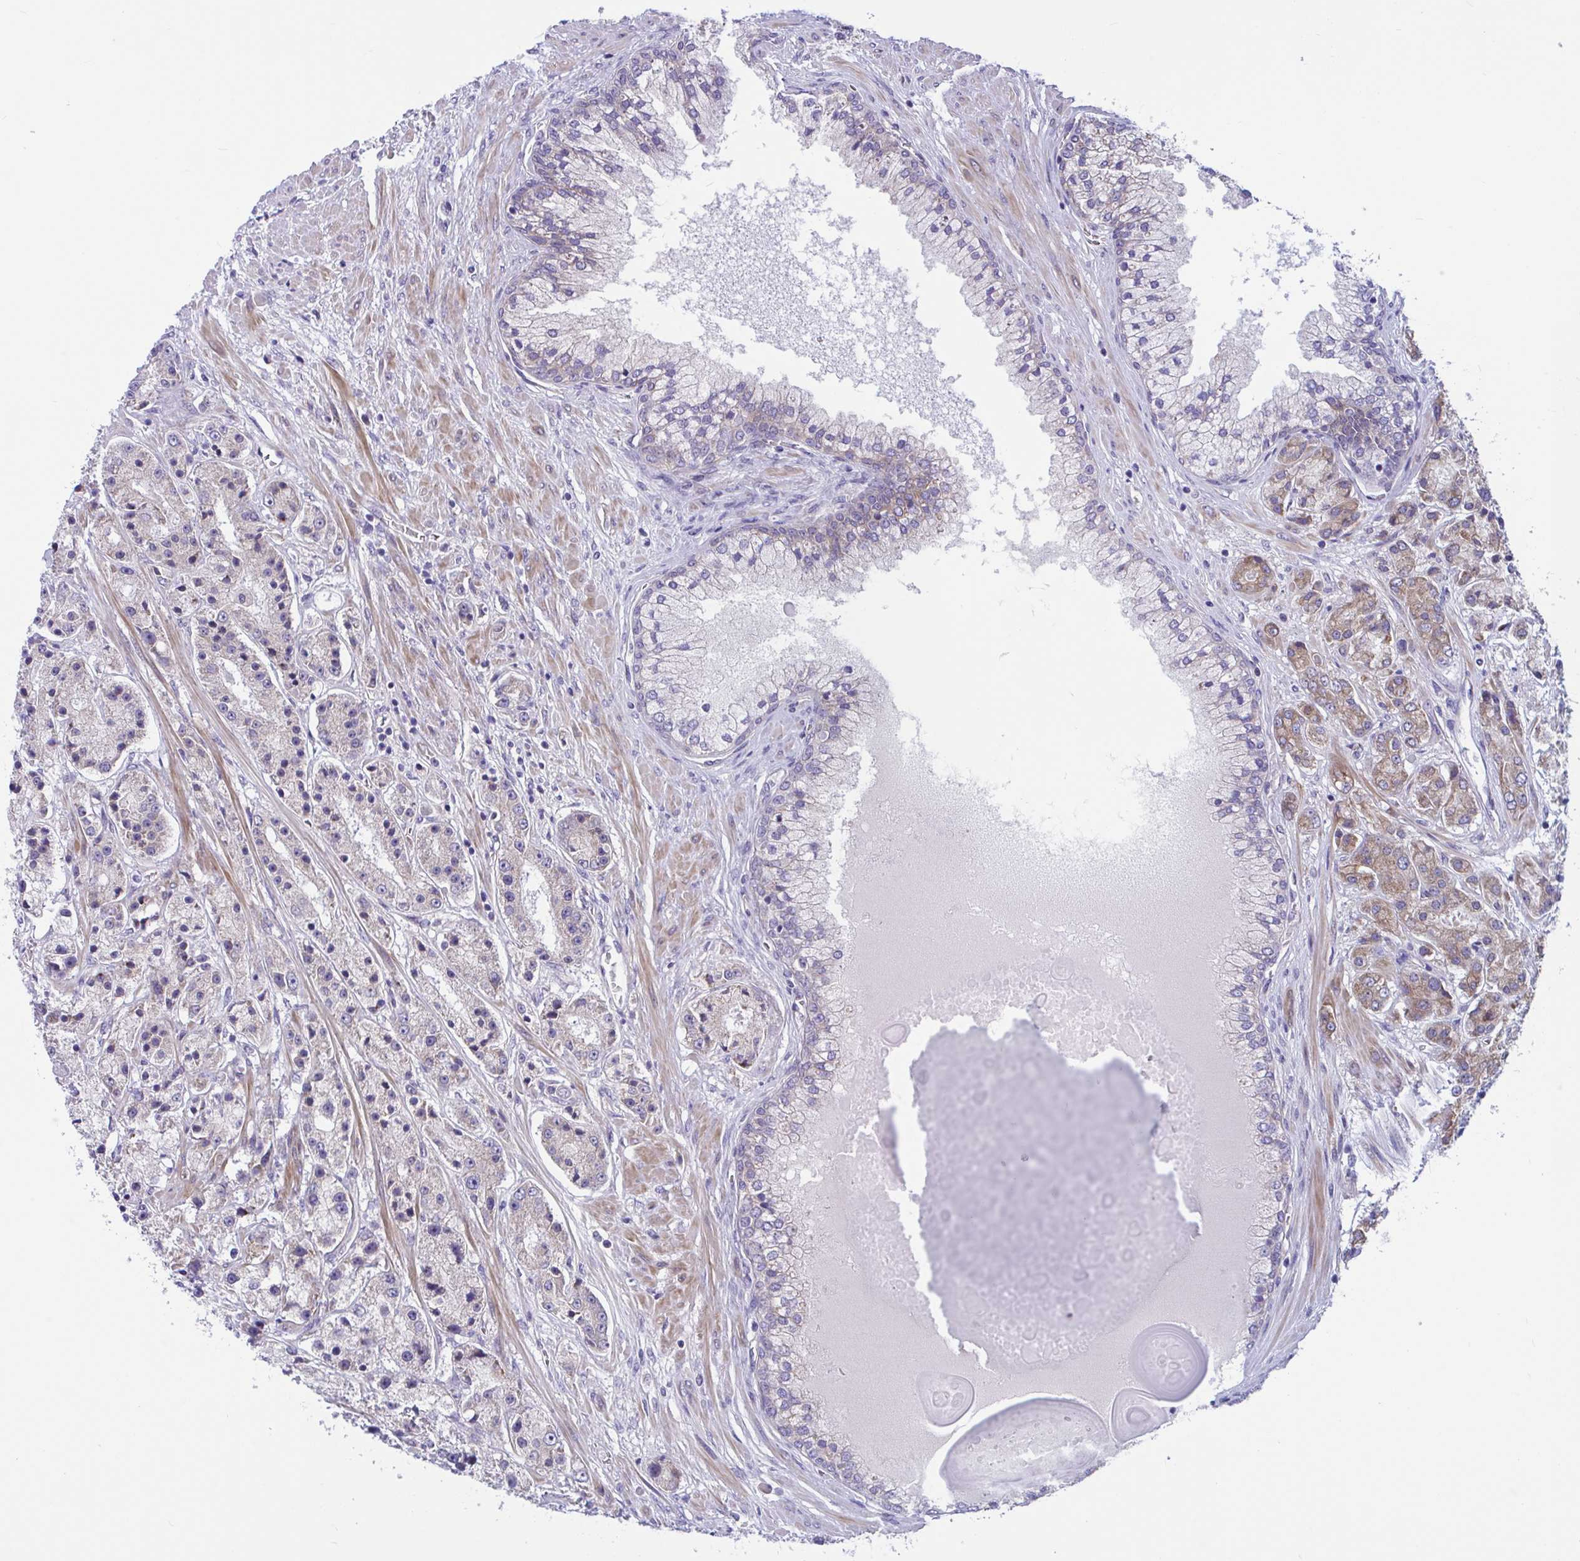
{"staining": {"intensity": "moderate", "quantity": "25%-75%", "location": "cytoplasmic/membranous"}, "tissue": "prostate cancer", "cell_type": "Tumor cells", "image_type": "cancer", "snomed": [{"axis": "morphology", "description": "Adenocarcinoma, High grade"}, {"axis": "topography", "description": "Prostate"}], "caption": "The micrograph exhibits immunohistochemical staining of prostate adenocarcinoma (high-grade). There is moderate cytoplasmic/membranous expression is seen in about 25%-75% of tumor cells.", "gene": "WBP1", "patient": {"sex": "male", "age": 67}}